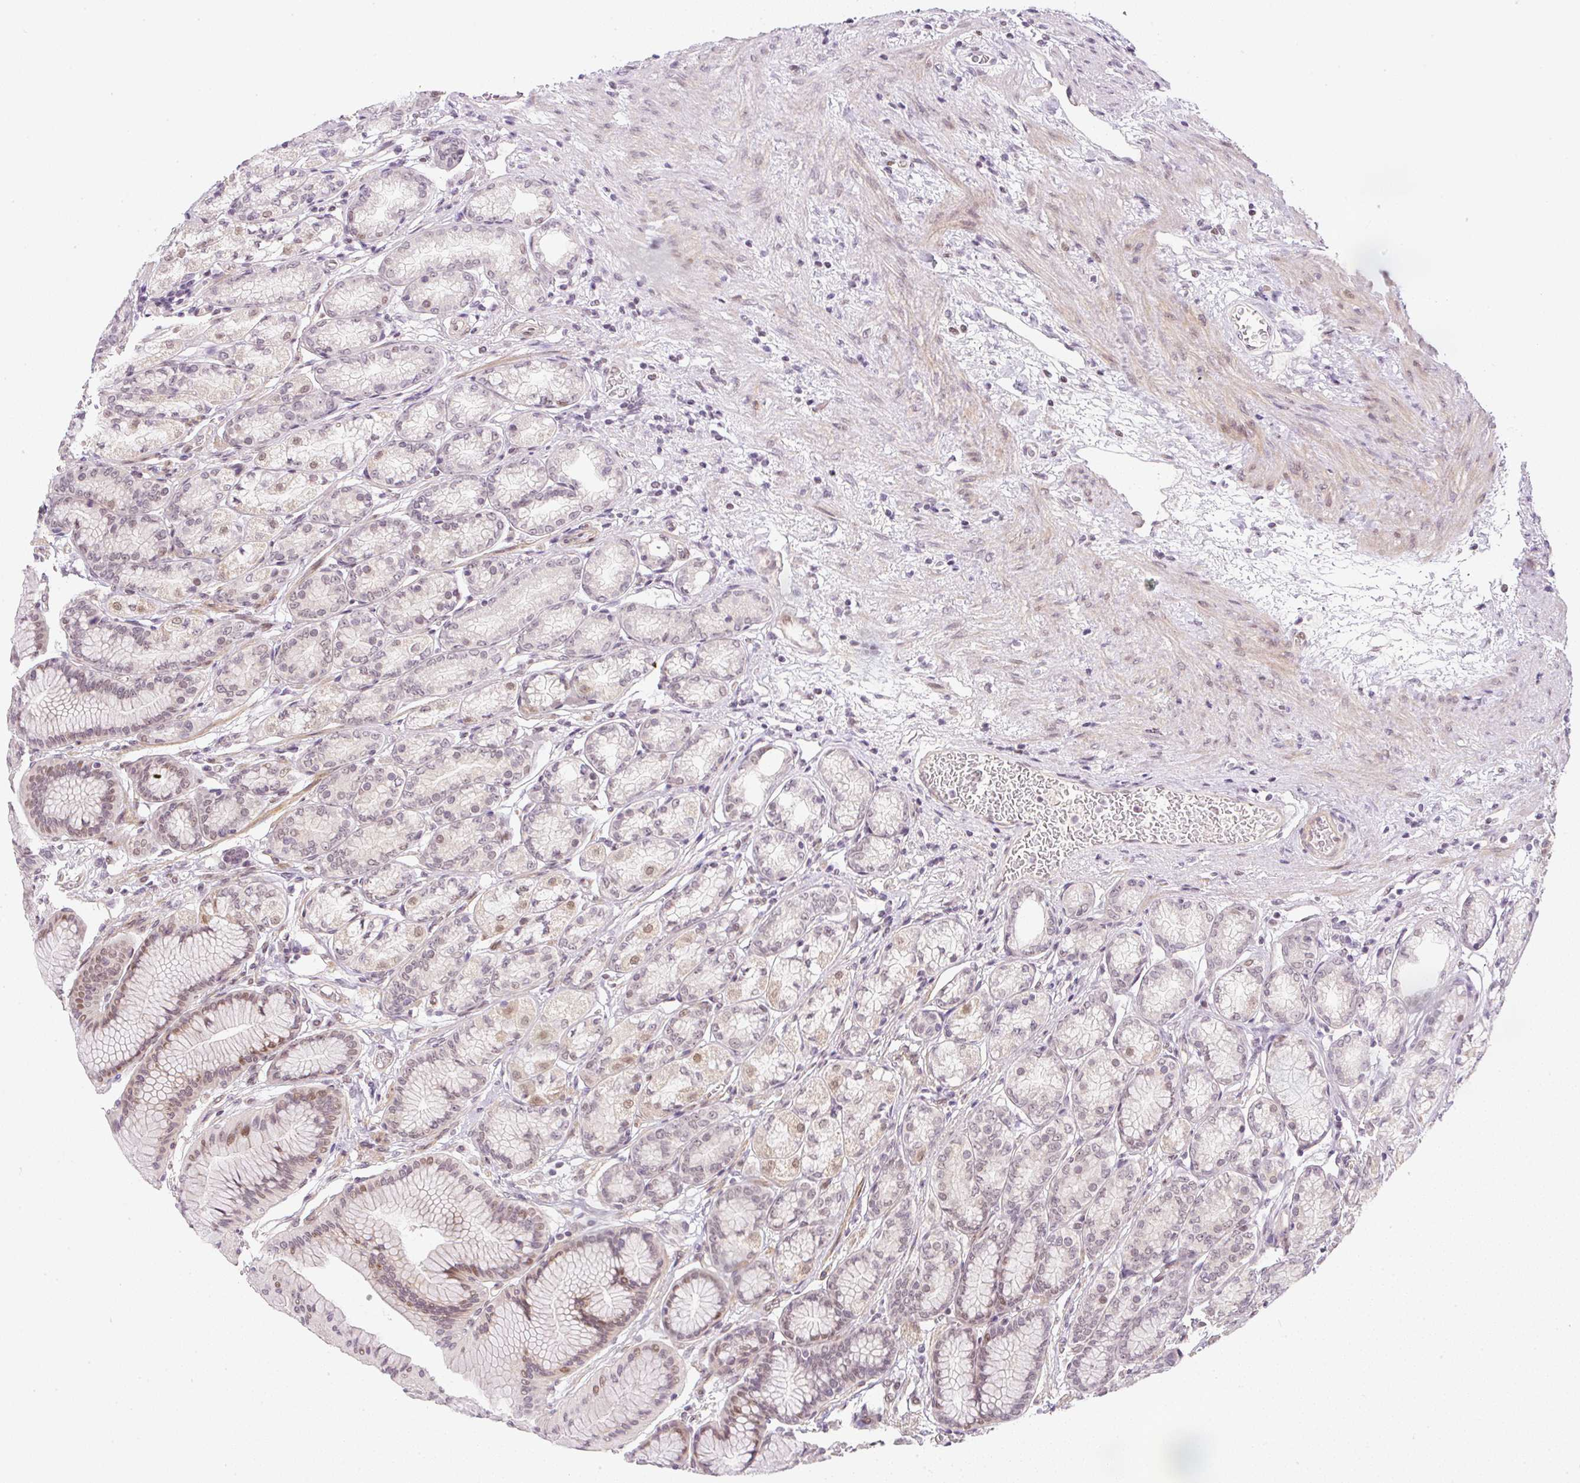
{"staining": {"intensity": "moderate", "quantity": "25%-75%", "location": "nuclear"}, "tissue": "stomach", "cell_type": "Glandular cells", "image_type": "normal", "snomed": [{"axis": "morphology", "description": "Normal tissue, NOS"}, {"axis": "morphology", "description": "Adenocarcinoma, NOS"}, {"axis": "morphology", "description": "Adenocarcinoma, High grade"}, {"axis": "topography", "description": "Stomach, upper"}, {"axis": "topography", "description": "Stomach"}], "caption": "A histopathology image showing moderate nuclear expression in approximately 25%-75% of glandular cells in normal stomach, as visualized by brown immunohistochemical staining.", "gene": "DPPA4", "patient": {"sex": "female", "age": 65}}